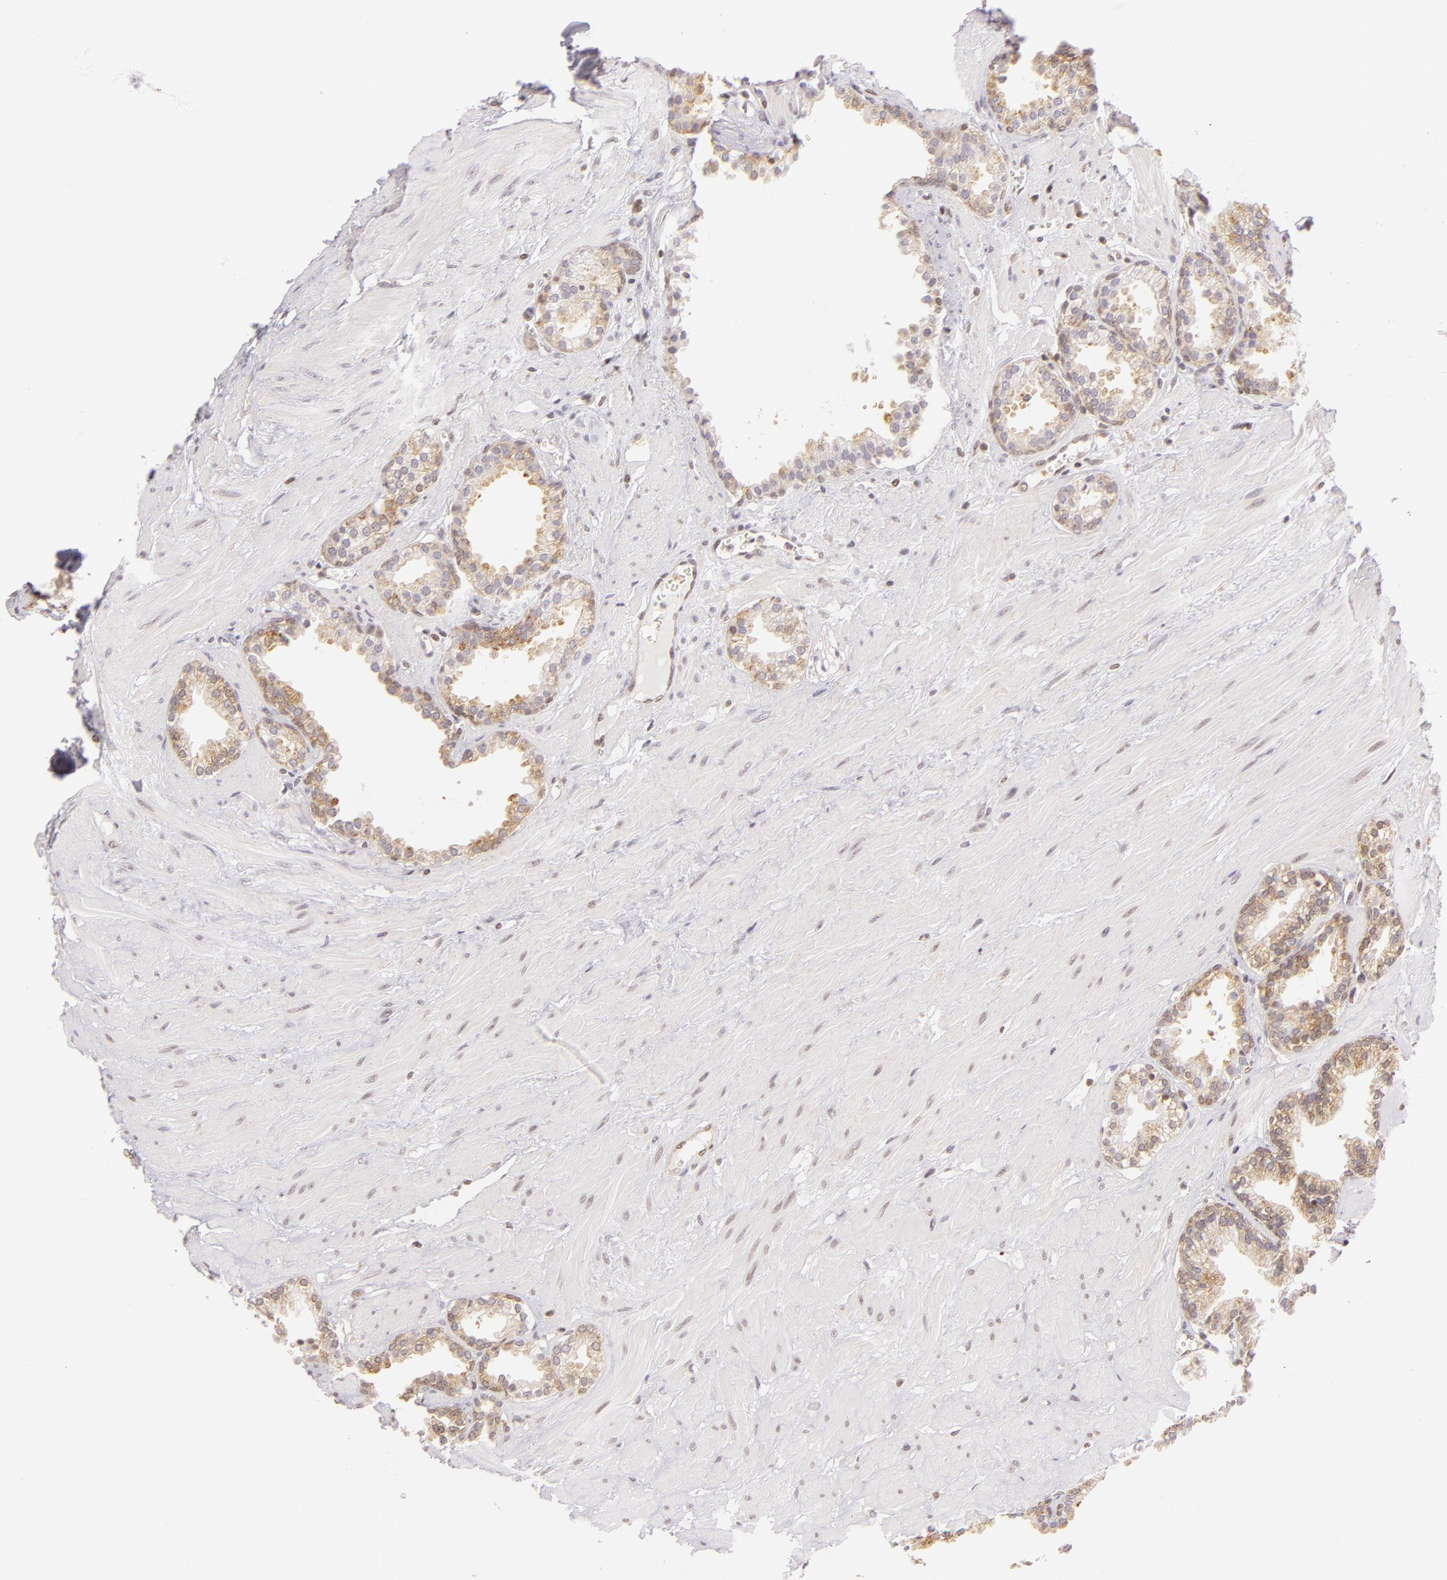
{"staining": {"intensity": "moderate", "quantity": "25%-75%", "location": "cytoplasmic/membranous"}, "tissue": "prostate", "cell_type": "Glandular cells", "image_type": "normal", "snomed": [{"axis": "morphology", "description": "Normal tissue, NOS"}, {"axis": "topography", "description": "Prostate"}], "caption": "Immunohistochemical staining of normal prostate displays medium levels of moderate cytoplasmic/membranous expression in approximately 25%-75% of glandular cells.", "gene": "ENSG00000290315", "patient": {"sex": "male", "age": 64}}